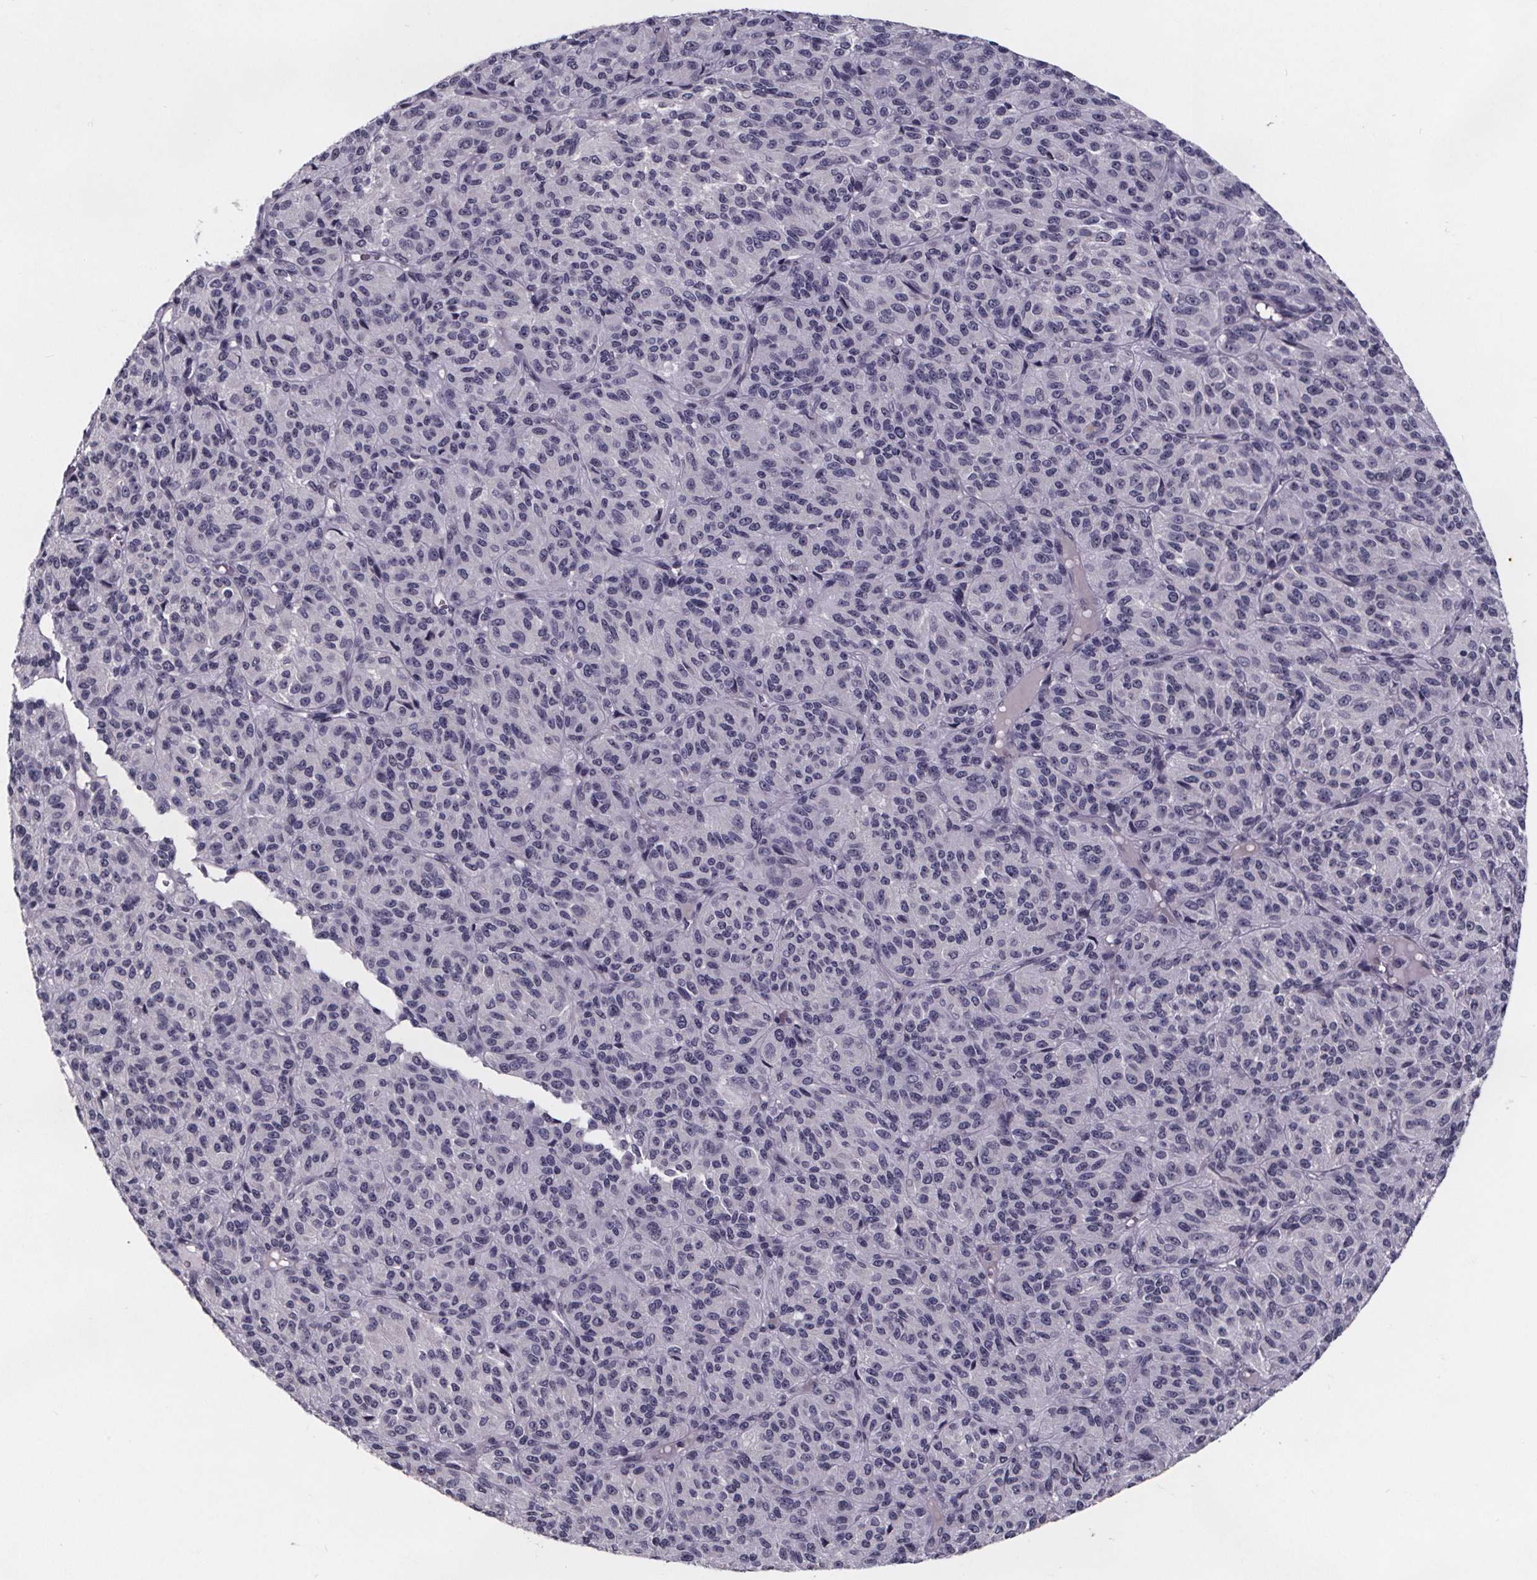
{"staining": {"intensity": "negative", "quantity": "none", "location": "none"}, "tissue": "melanoma", "cell_type": "Tumor cells", "image_type": "cancer", "snomed": [{"axis": "morphology", "description": "Malignant melanoma, Metastatic site"}, {"axis": "topography", "description": "Brain"}], "caption": "This is an immunohistochemistry (IHC) photomicrograph of human malignant melanoma (metastatic site). There is no staining in tumor cells.", "gene": "AR", "patient": {"sex": "female", "age": 56}}